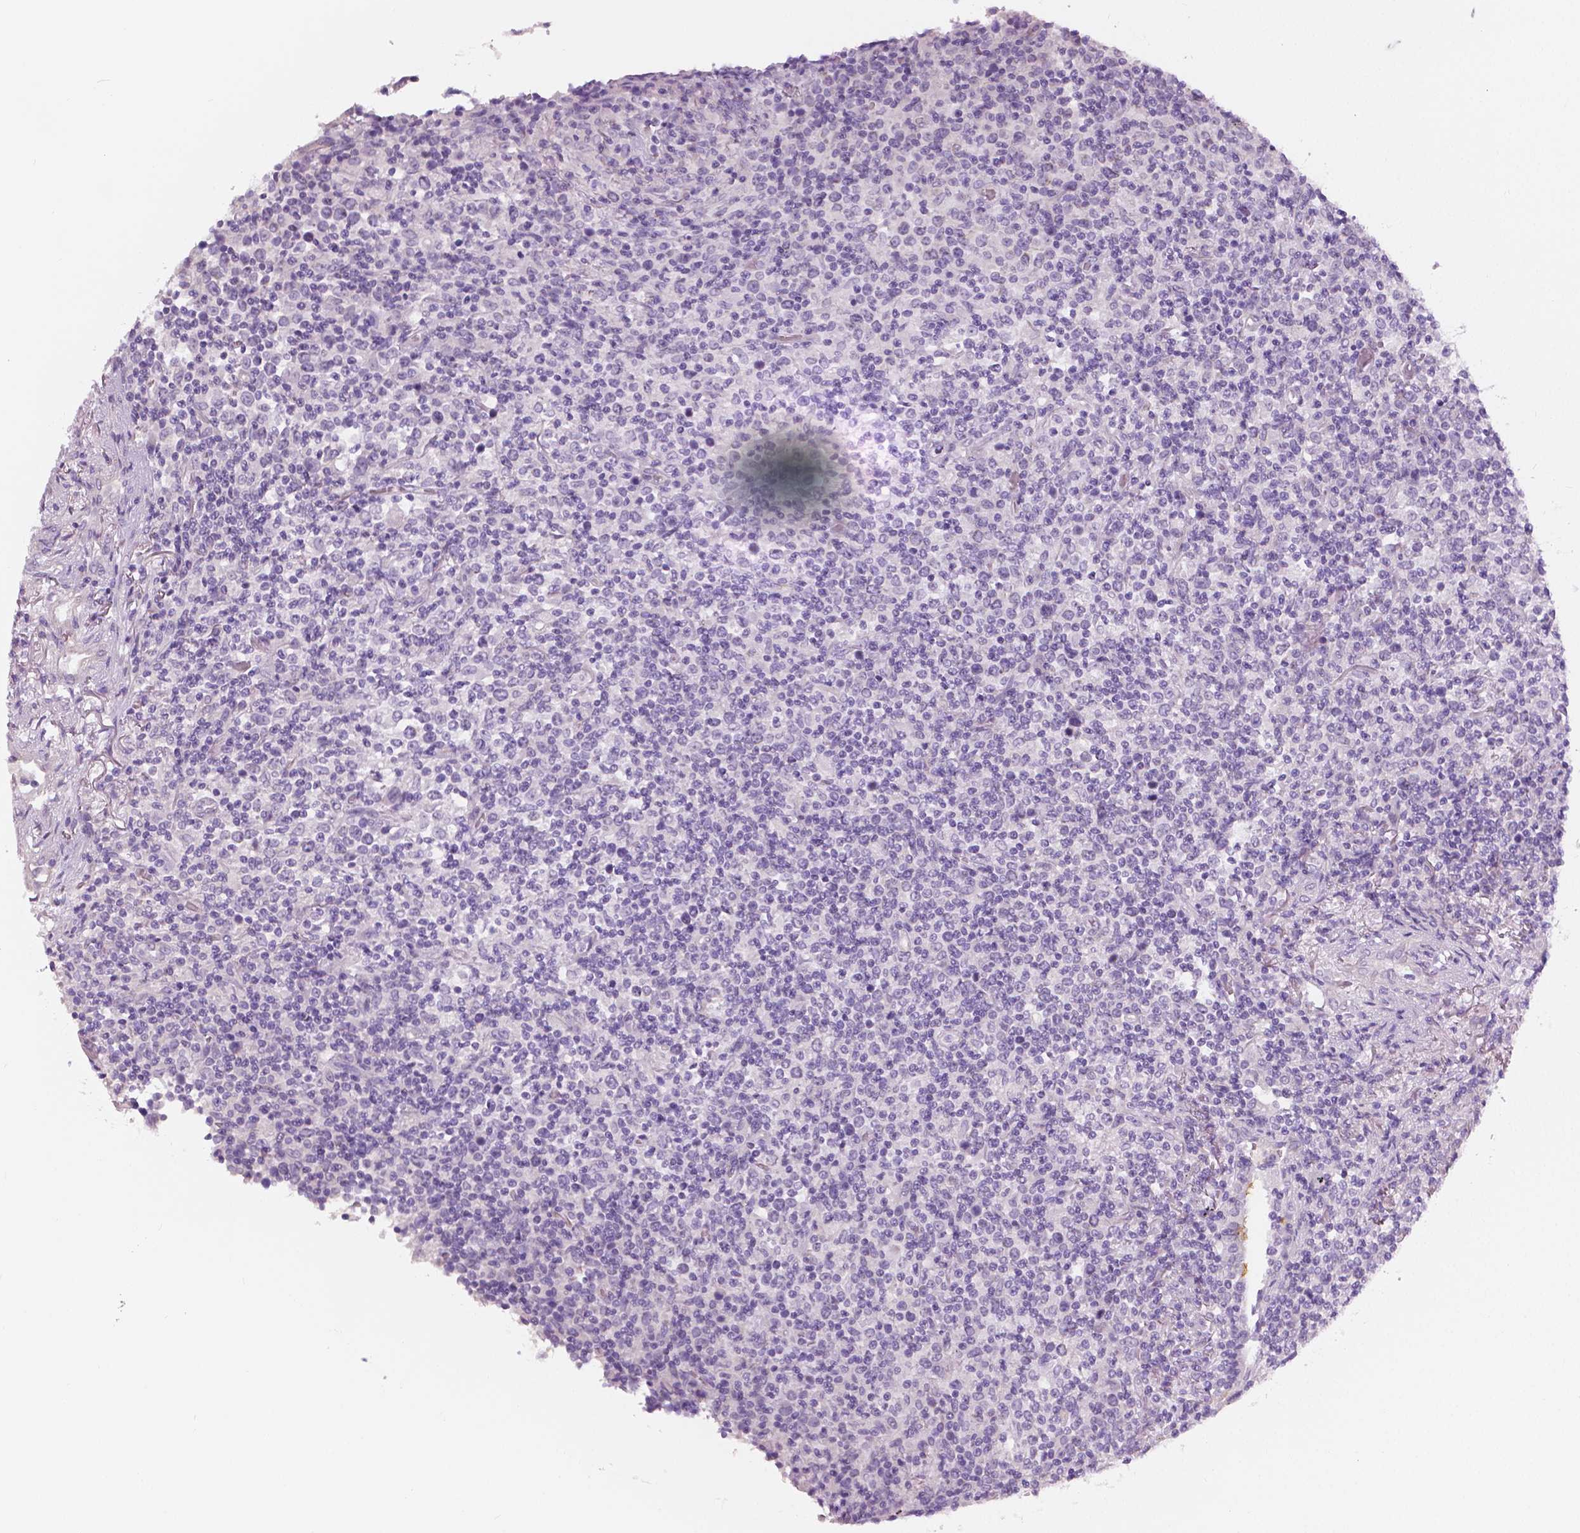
{"staining": {"intensity": "negative", "quantity": "none", "location": "none"}, "tissue": "lymphoma", "cell_type": "Tumor cells", "image_type": "cancer", "snomed": [{"axis": "morphology", "description": "Malignant lymphoma, non-Hodgkin's type, High grade"}, {"axis": "topography", "description": "Lung"}], "caption": "Lymphoma was stained to show a protein in brown. There is no significant staining in tumor cells.", "gene": "SLC24A1", "patient": {"sex": "male", "age": 79}}